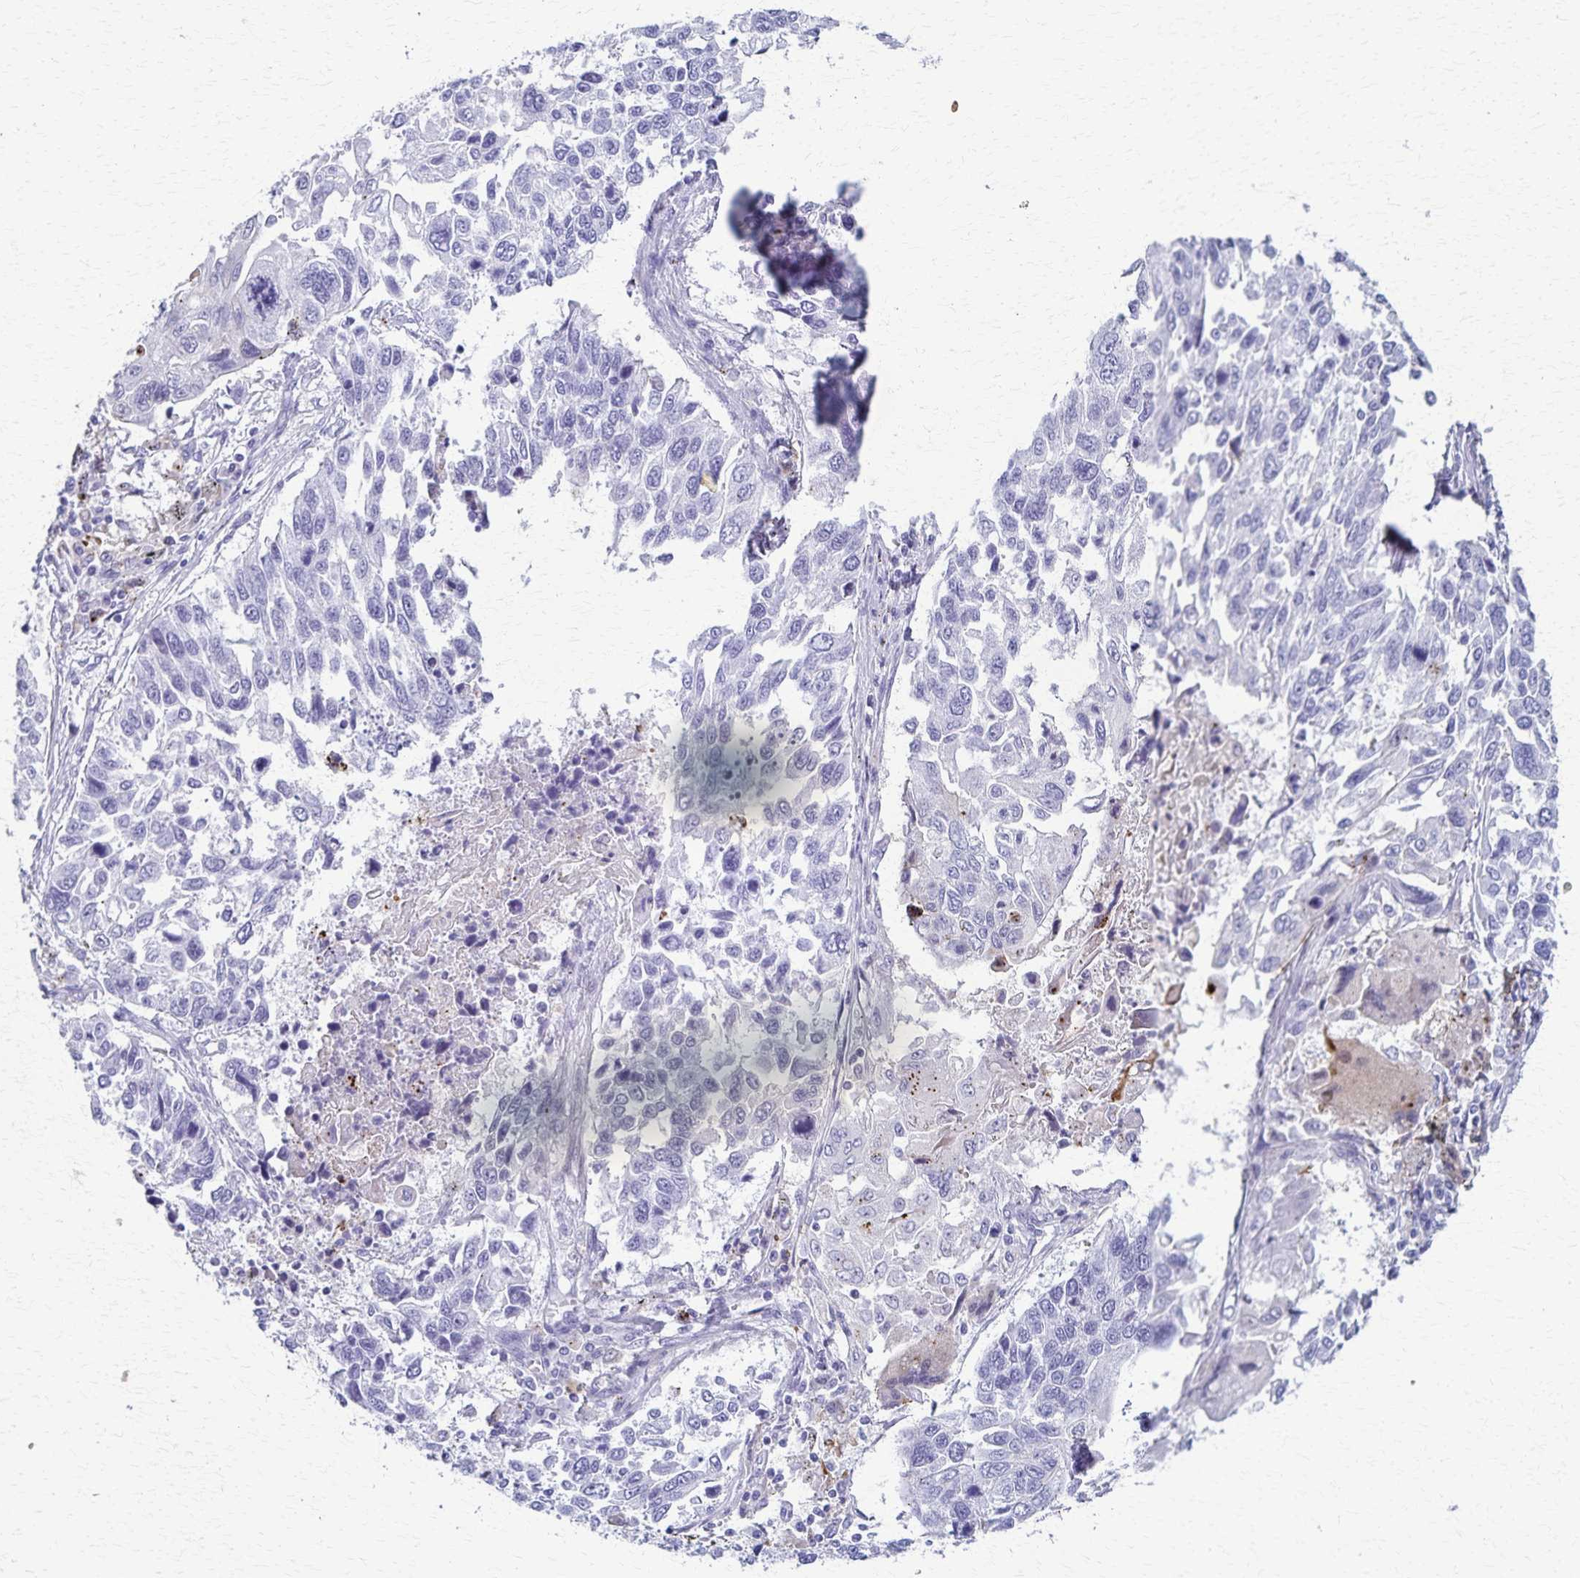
{"staining": {"intensity": "negative", "quantity": "none", "location": "none"}, "tissue": "lung cancer", "cell_type": "Tumor cells", "image_type": "cancer", "snomed": [{"axis": "morphology", "description": "Squamous cell carcinoma, NOS"}, {"axis": "topography", "description": "Lung"}], "caption": "High magnification brightfield microscopy of lung squamous cell carcinoma stained with DAB (3,3'-diaminobenzidine) (brown) and counterstained with hematoxylin (blue): tumor cells show no significant positivity. The staining was performed using DAB to visualize the protein expression in brown, while the nuclei were stained in blue with hematoxylin (Magnification: 20x).", "gene": "TMEM60", "patient": {"sex": "male", "age": 62}}